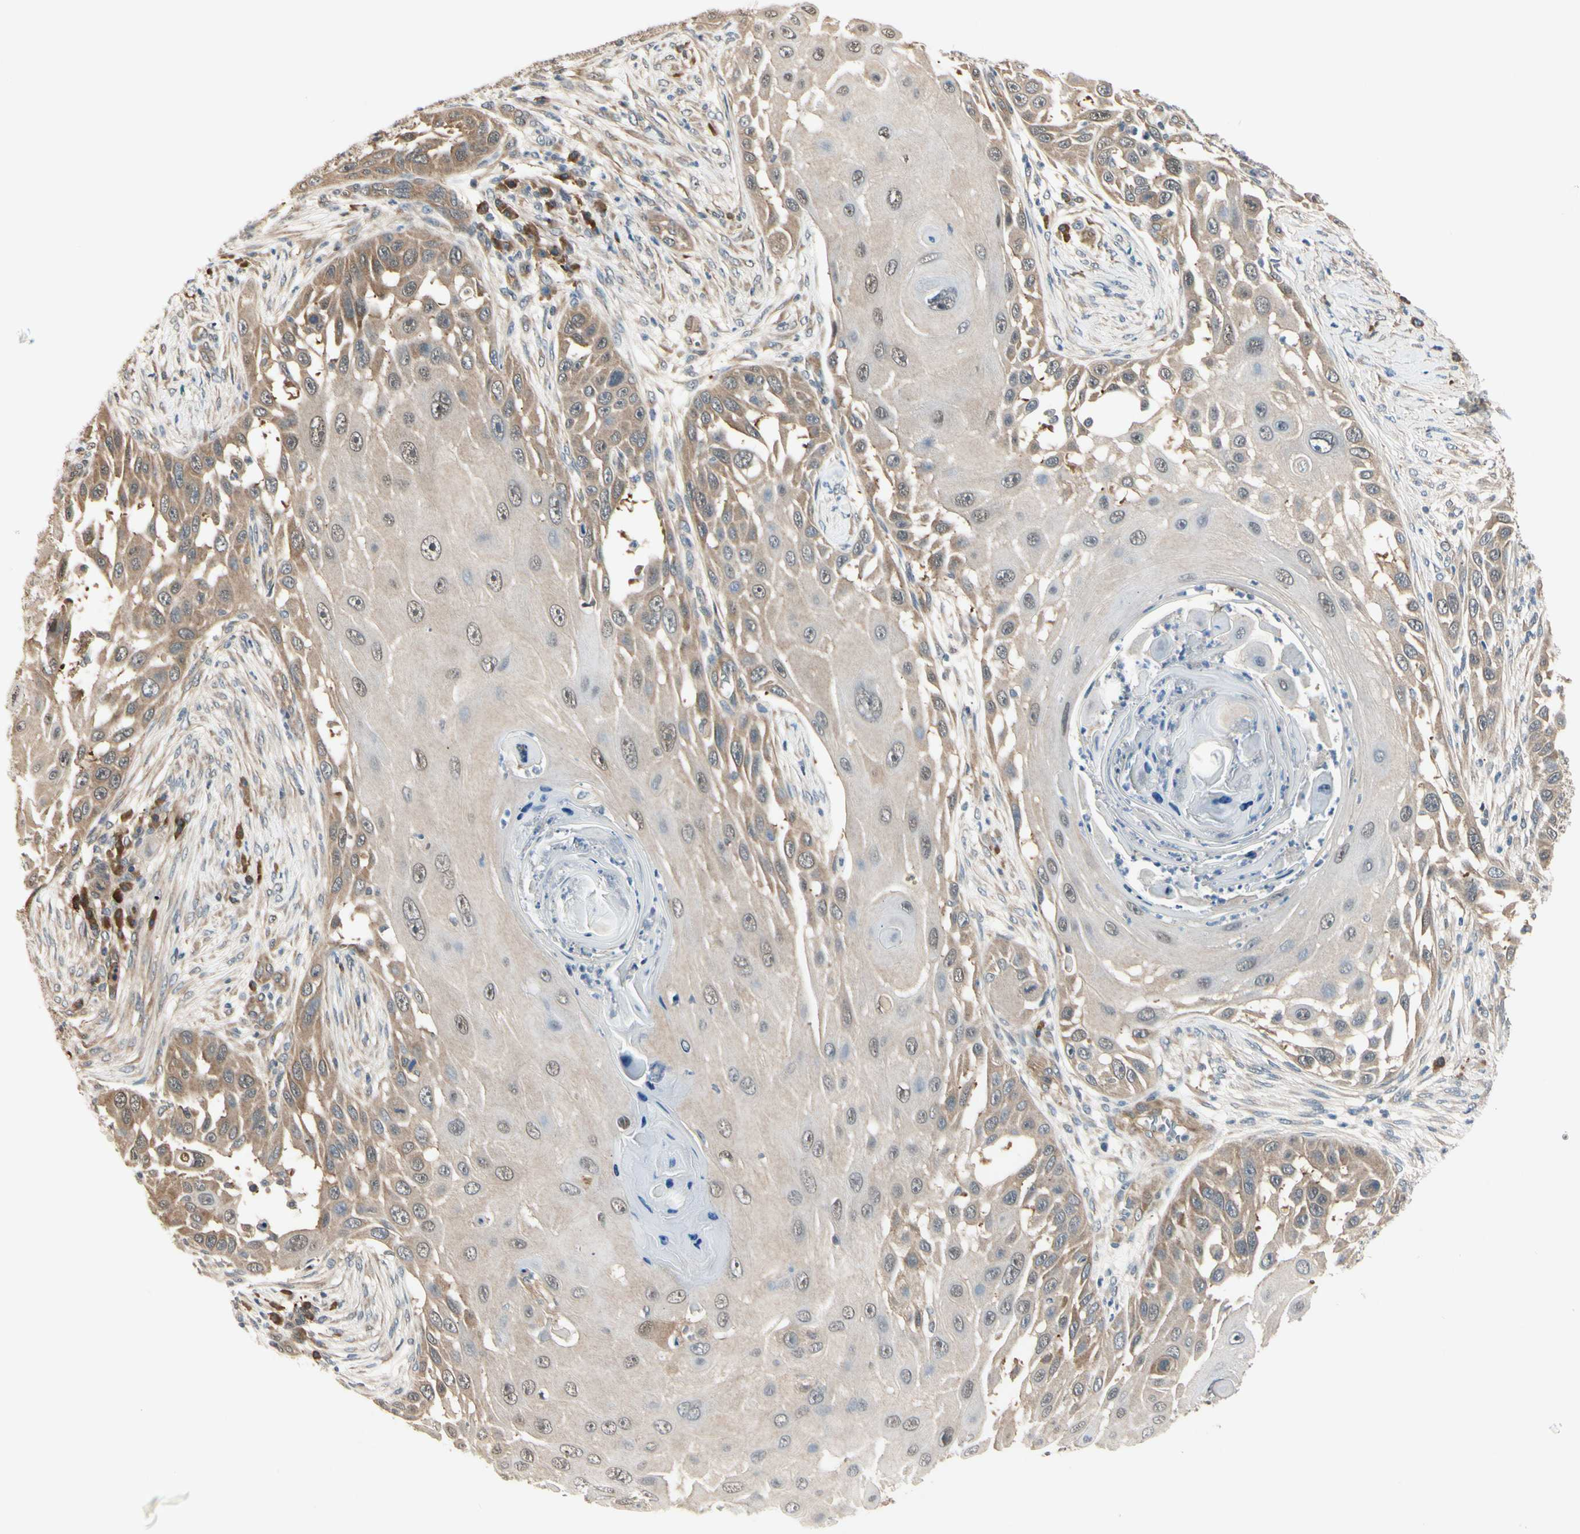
{"staining": {"intensity": "weak", "quantity": ">75%", "location": "cytoplasmic/membranous,nuclear"}, "tissue": "skin cancer", "cell_type": "Tumor cells", "image_type": "cancer", "snomed": [{"axis": "morphology", "description": "Squamous cell carcinoma, NOS"}, {"axis": "topography", "description": "Skin"}], "caption": "The image displays immunohistochemical staining of skin cancer. There is weak cytoplasmic/membranous and nuclear staining is present in approximately >75% of tumor cells. (Brightfield microscopy of DAB IHC at high magnification).", "gene": "RASGRF1", "patient": {"sex": "female", "age": 44}}